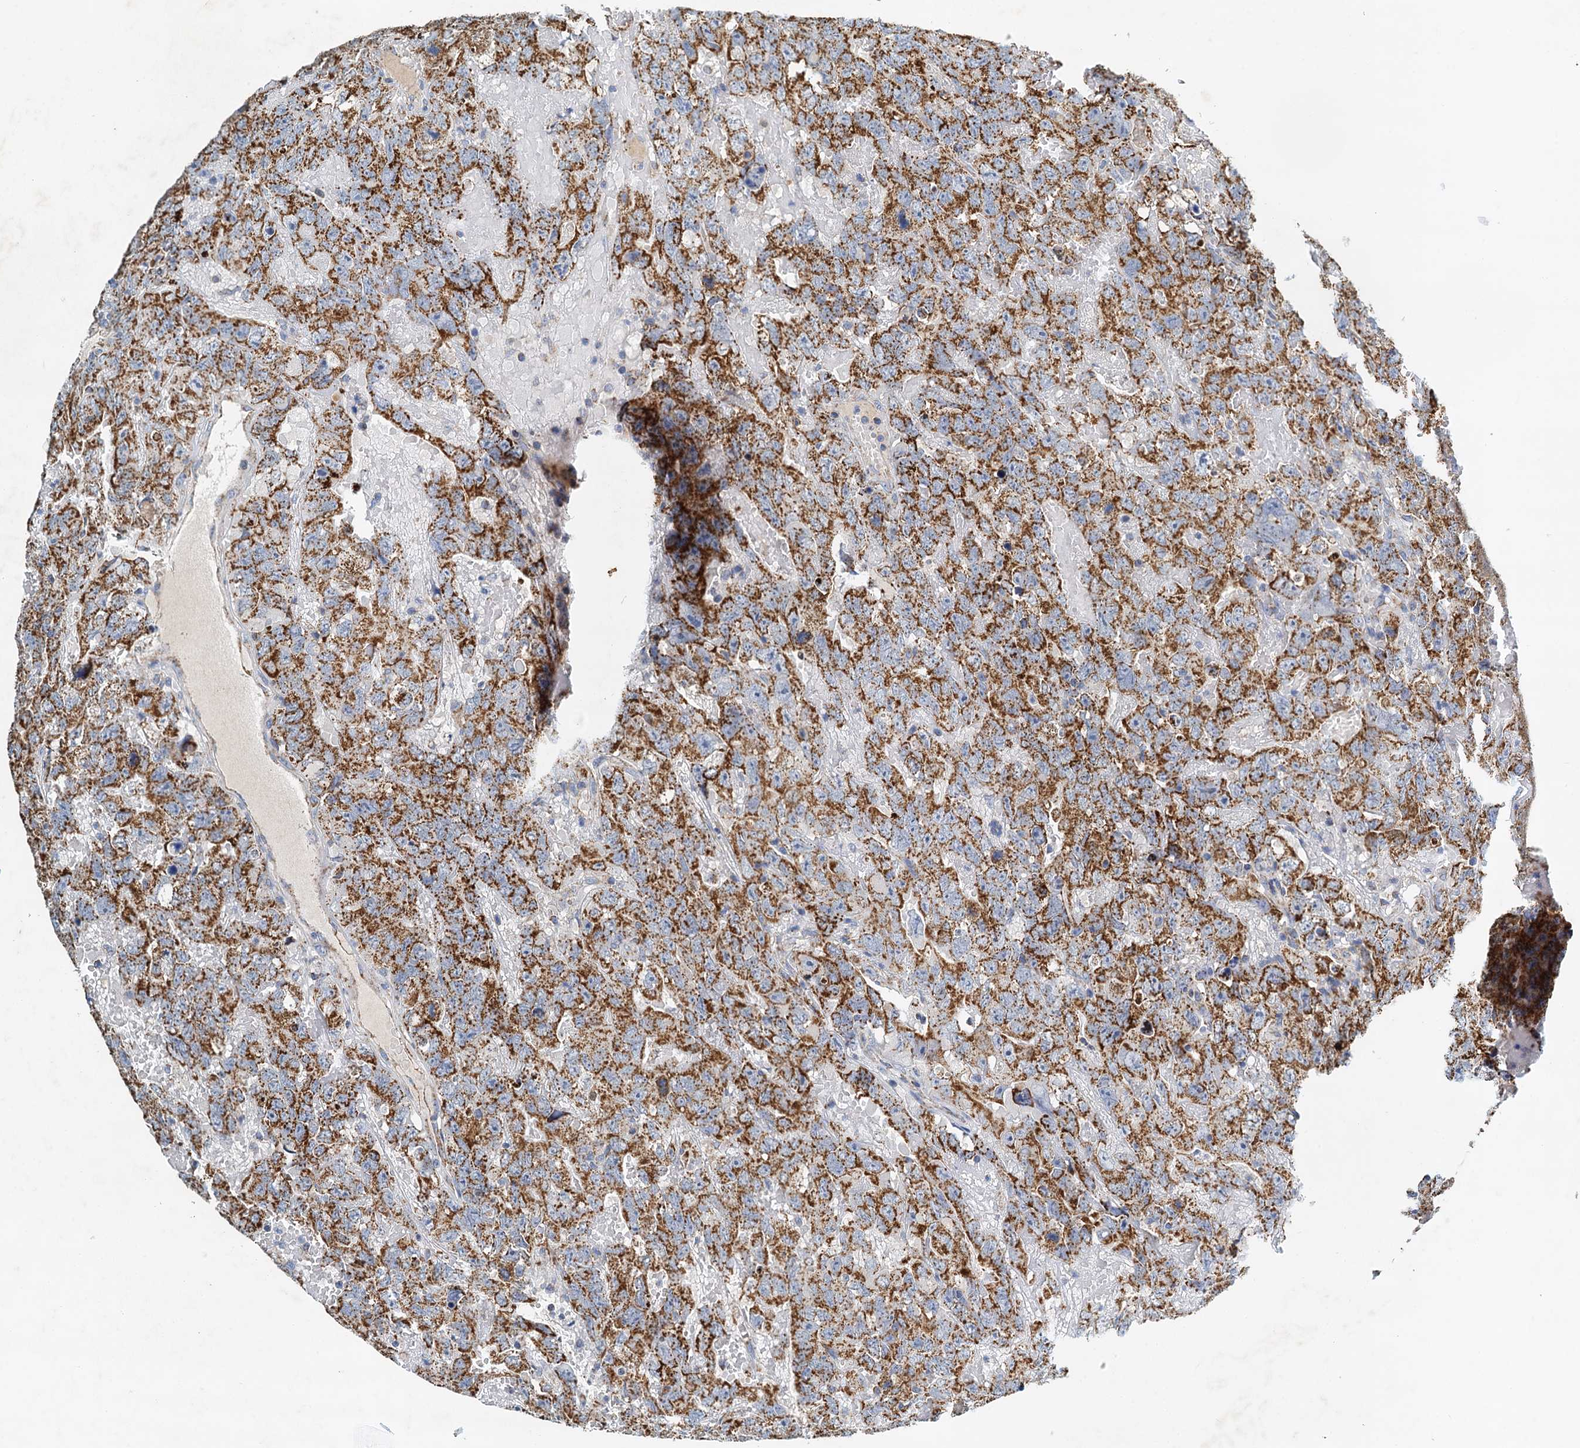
{"staining": {"intensity": "moderate", "quantity": ">75%", "location": "cytoplasmic/membranous"}, "tissue": "testis cancer", "cell_type": "Tumor cells", "image_type": "cancer", "snomed": [{"axis": "morphology", "description": "Carcinoma, Embryonal, NOS"}, {"axis": "topography", "description": "Testis"}], "caption": "Tumor cells show medium levels of moderate cytoplasmic/membranous expression in approximately >75% of cells in testis cancer.", "gene": "POC1A", "patient": {"sex": "male", "age": 45}}